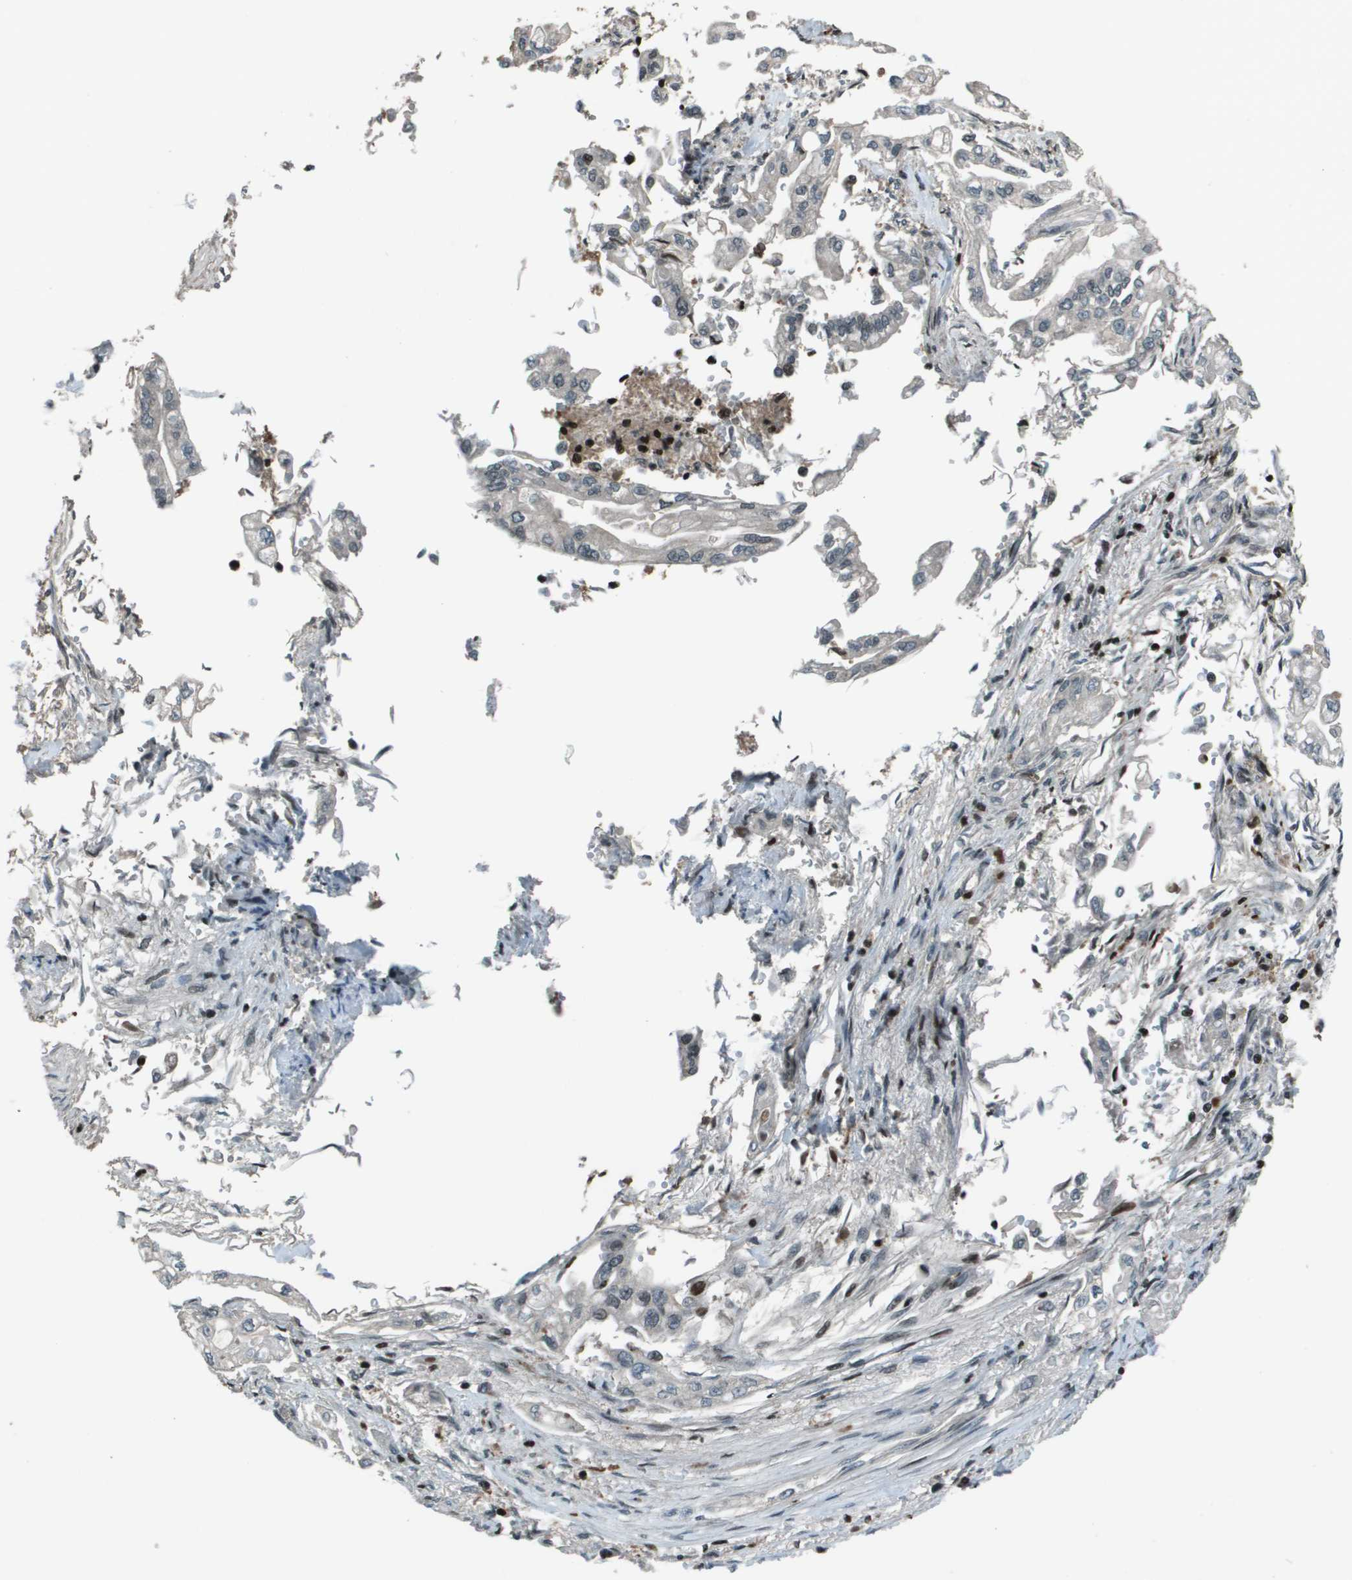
{"staining": {"intensity": "negative", "quantity": "none", "location": "none"}, "tissue": "pancreatic cancer", "cell_type": "Tumor cells", "image_type": "cancer", "snomed": [{"axis": "morphology", "description": "Normal tissue, NOS"}, {"axis": "topography", "description": "Pancreas"}], "caption": "IHC of pancreatic cancer shows no staining in tumor cells. The staining was performed using DAB (3,3'-diaminobenzidine) to visualize the protein expression in brown, while the nuclei were stained in blue with hematoxylin (Magnification: 20x).", "gene": "CXCL12", "patient": {"sex": "male", "age": 42}}